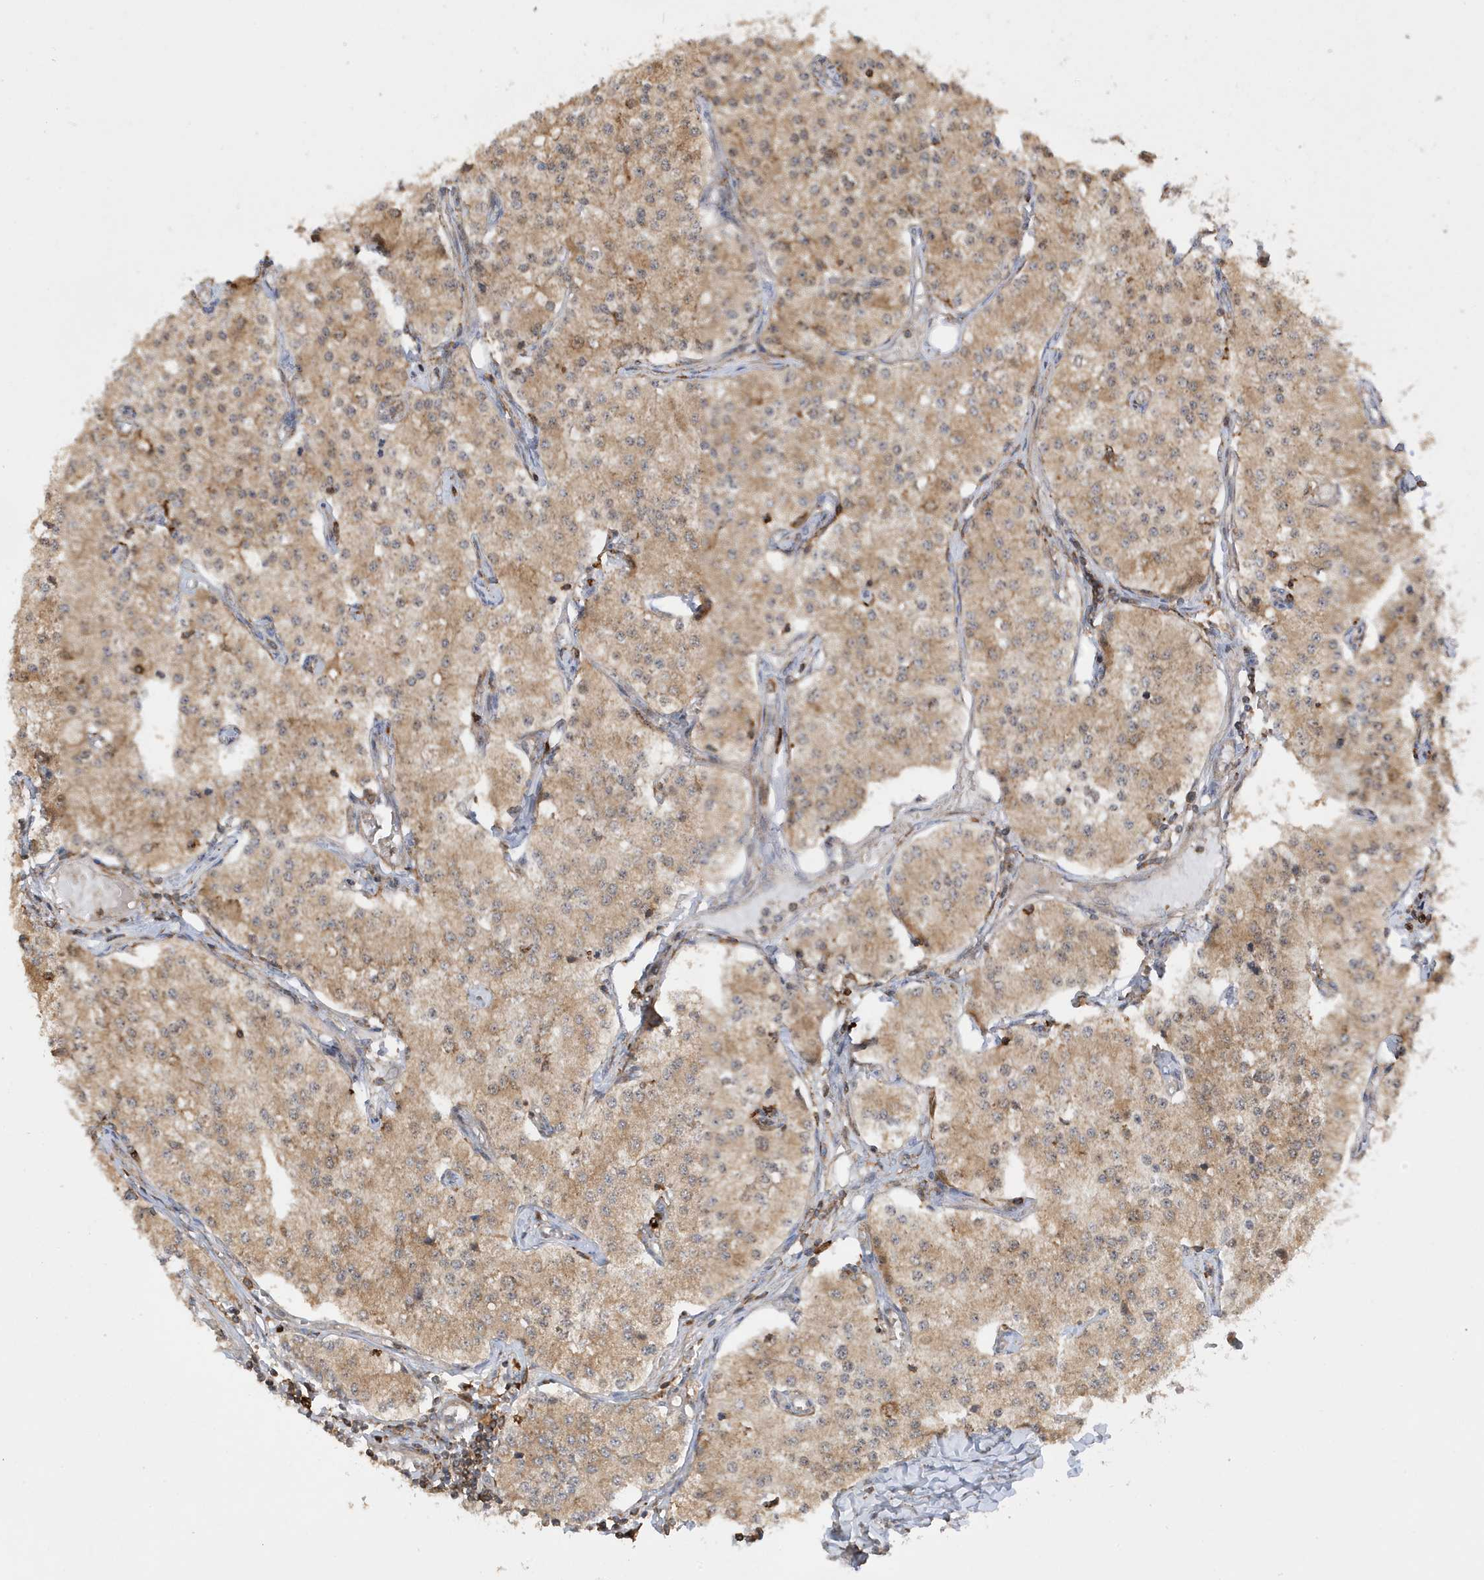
{"staining": {"intensity": "moderate", "quantity": ">75%", "location": "cytoplasmic/membranous"}, "tissue": "carcinoid", "cell_type": "Tumor cells", "image_type": "cancer", "snomed": [{"axis": "morphology", "description": "Carcinoid, malignant, NOS"}, {"axis": "topography", "description": "Colon"}], "caption": "Protein analysis of malignant carcinoid tissue reveals moderate cytoplasmic/membranous staining in approximately >75% of tumor cells.", "gene": "TATDN3", "patient": {"sex": "female", "age": 52}}